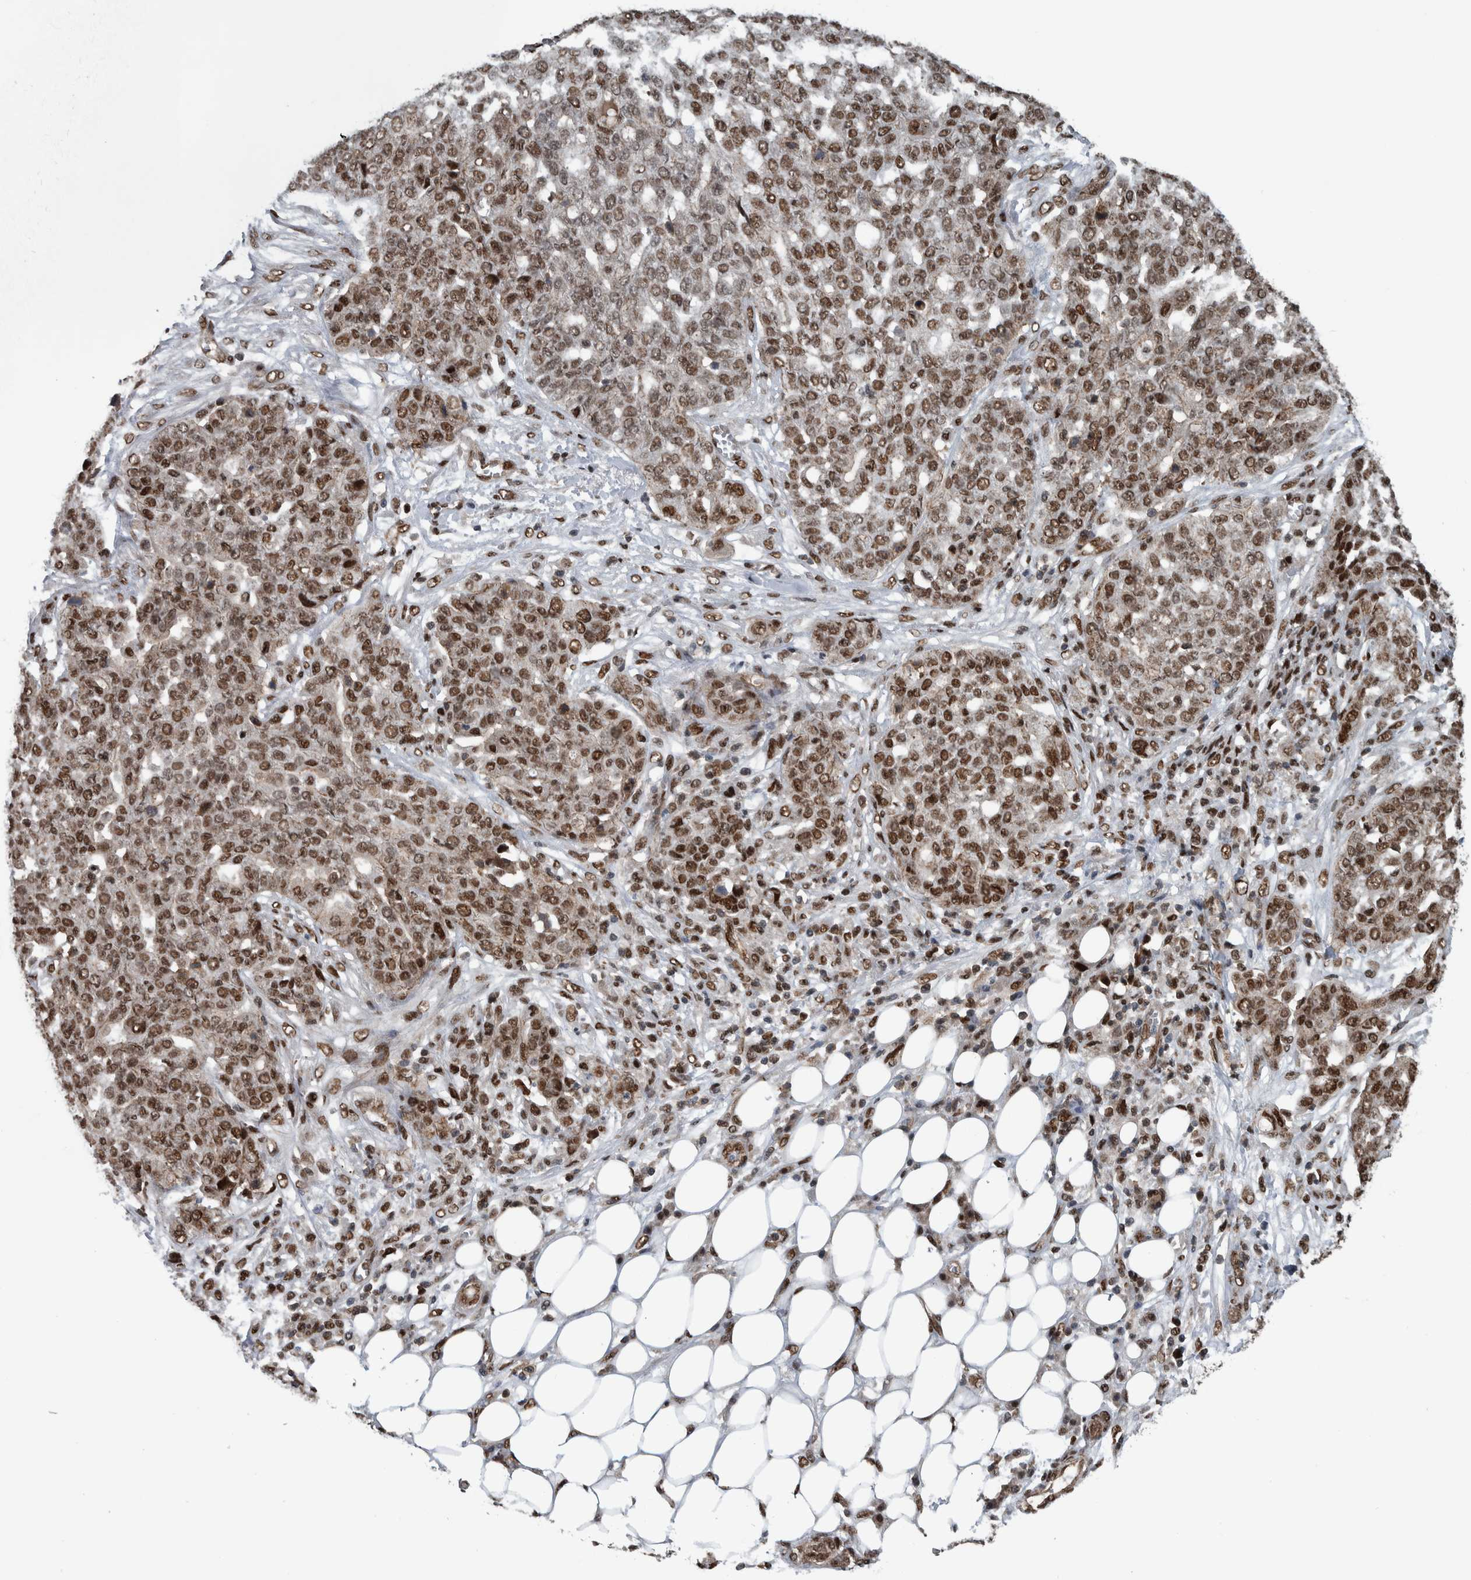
{"staining": {"intensity": "moderate", "quantity": ">75%", "location": "nuclear"}, "tissue": "ovarian cancer", "cell_type": "Tumor cells", "image_type": "cancer", "snomed": [{"axis": "morphology", "description": "Cystadenocarcinoma, serous, NOS"}, {"axis": "topography", "description": "Soft tissue"}, {"axis": "topography", "description": "Ovary"}], "caption": "Immunohistochemical staining of serous cystadenocarcinoma (ovarian) demonstrates medium levels of moderate nuclear positivity in approximately >75% of tumor cells.", "gene": "FAM135B", "patient": {"sex": "female", "age": 57}}